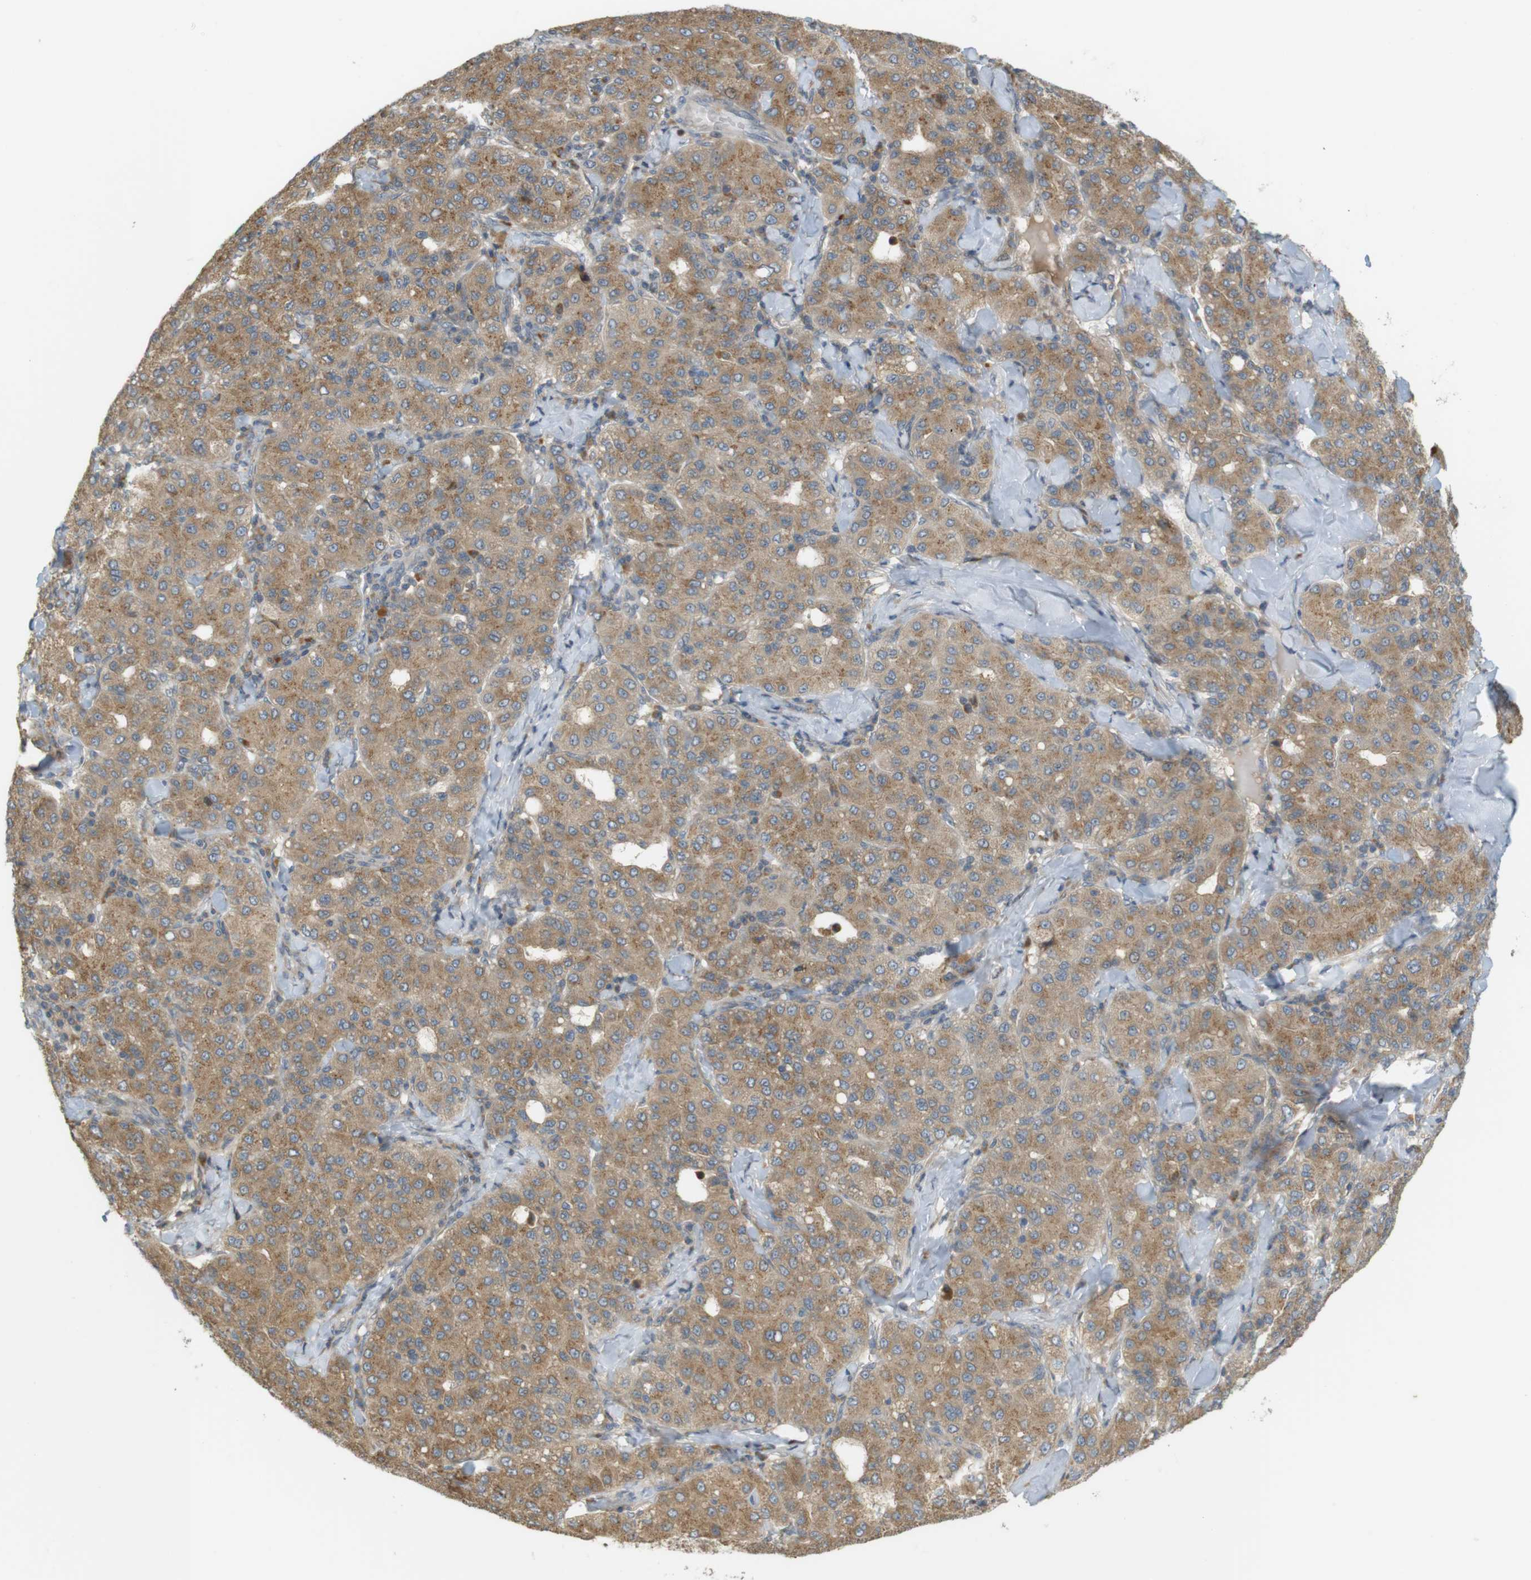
{"staining": {"intensity": "moderate", "quantity": ">75%", "location": "cytoplasmic/membranous"}, "tissue": "liver cancer", "cell_type": "Tumor cells", "image_type": "cancer", "snomed": [{"axis": "morphology", "description": "Carcinoma, Hepatocellular, NOS"}, {"axis": "topography", "description": "Liver"}], "caption": "A histopathology image of human hepatocellular carcinoma (liver) stained for a protein exhibits moderate cytoplasmic/membranous brown staining in tumor cells.", "gene": "CLRN3", "patient": {"sex": "male", "age": 65}}